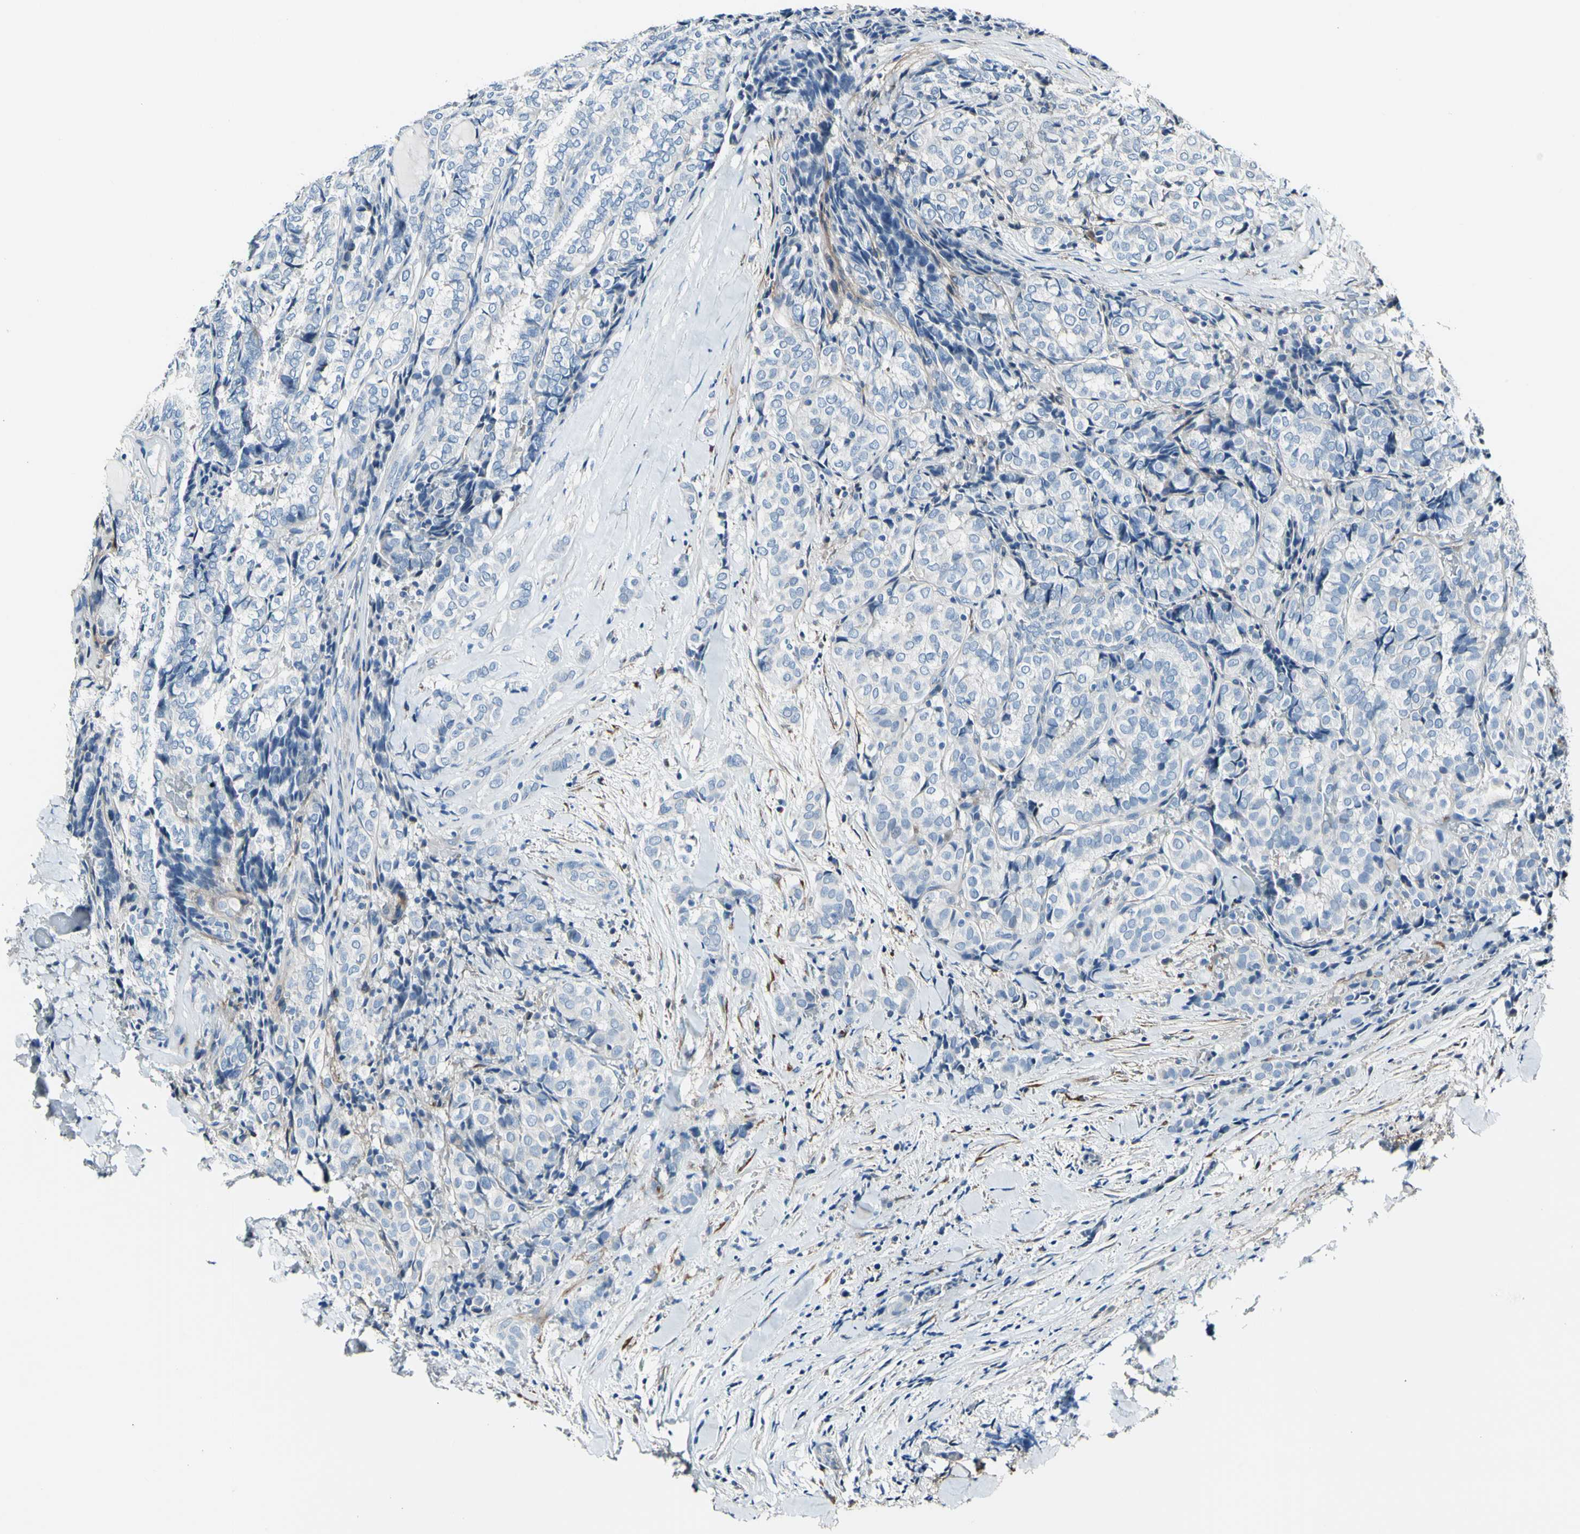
{"staining": {"intensity": "negative", "quantity": "none", "location": "none"}, "tissue": "thyroid cancer", "cell_type": "Tumor cells", "image_type": "cancer", "snomed": [{"axis": "morphology", "description": "Normal tissue, NOS"}, {"axis": "morphology", "description": "Papillary adenocarcinoma, NOS"}, {"axis": "topography", "description": "Thyroid gland"}], "caption": "DAB immunohistochemical staining of human thyroid cancer shows no significant positivity in tumor cells. Brightfield microscopy of immunohistochemistry (IHC) stained with DAB (brown) and hematoxylin (blue), captured at high magnification.", "gene": "COL6A3", "patient": {"sex": "female", "age": 30}}